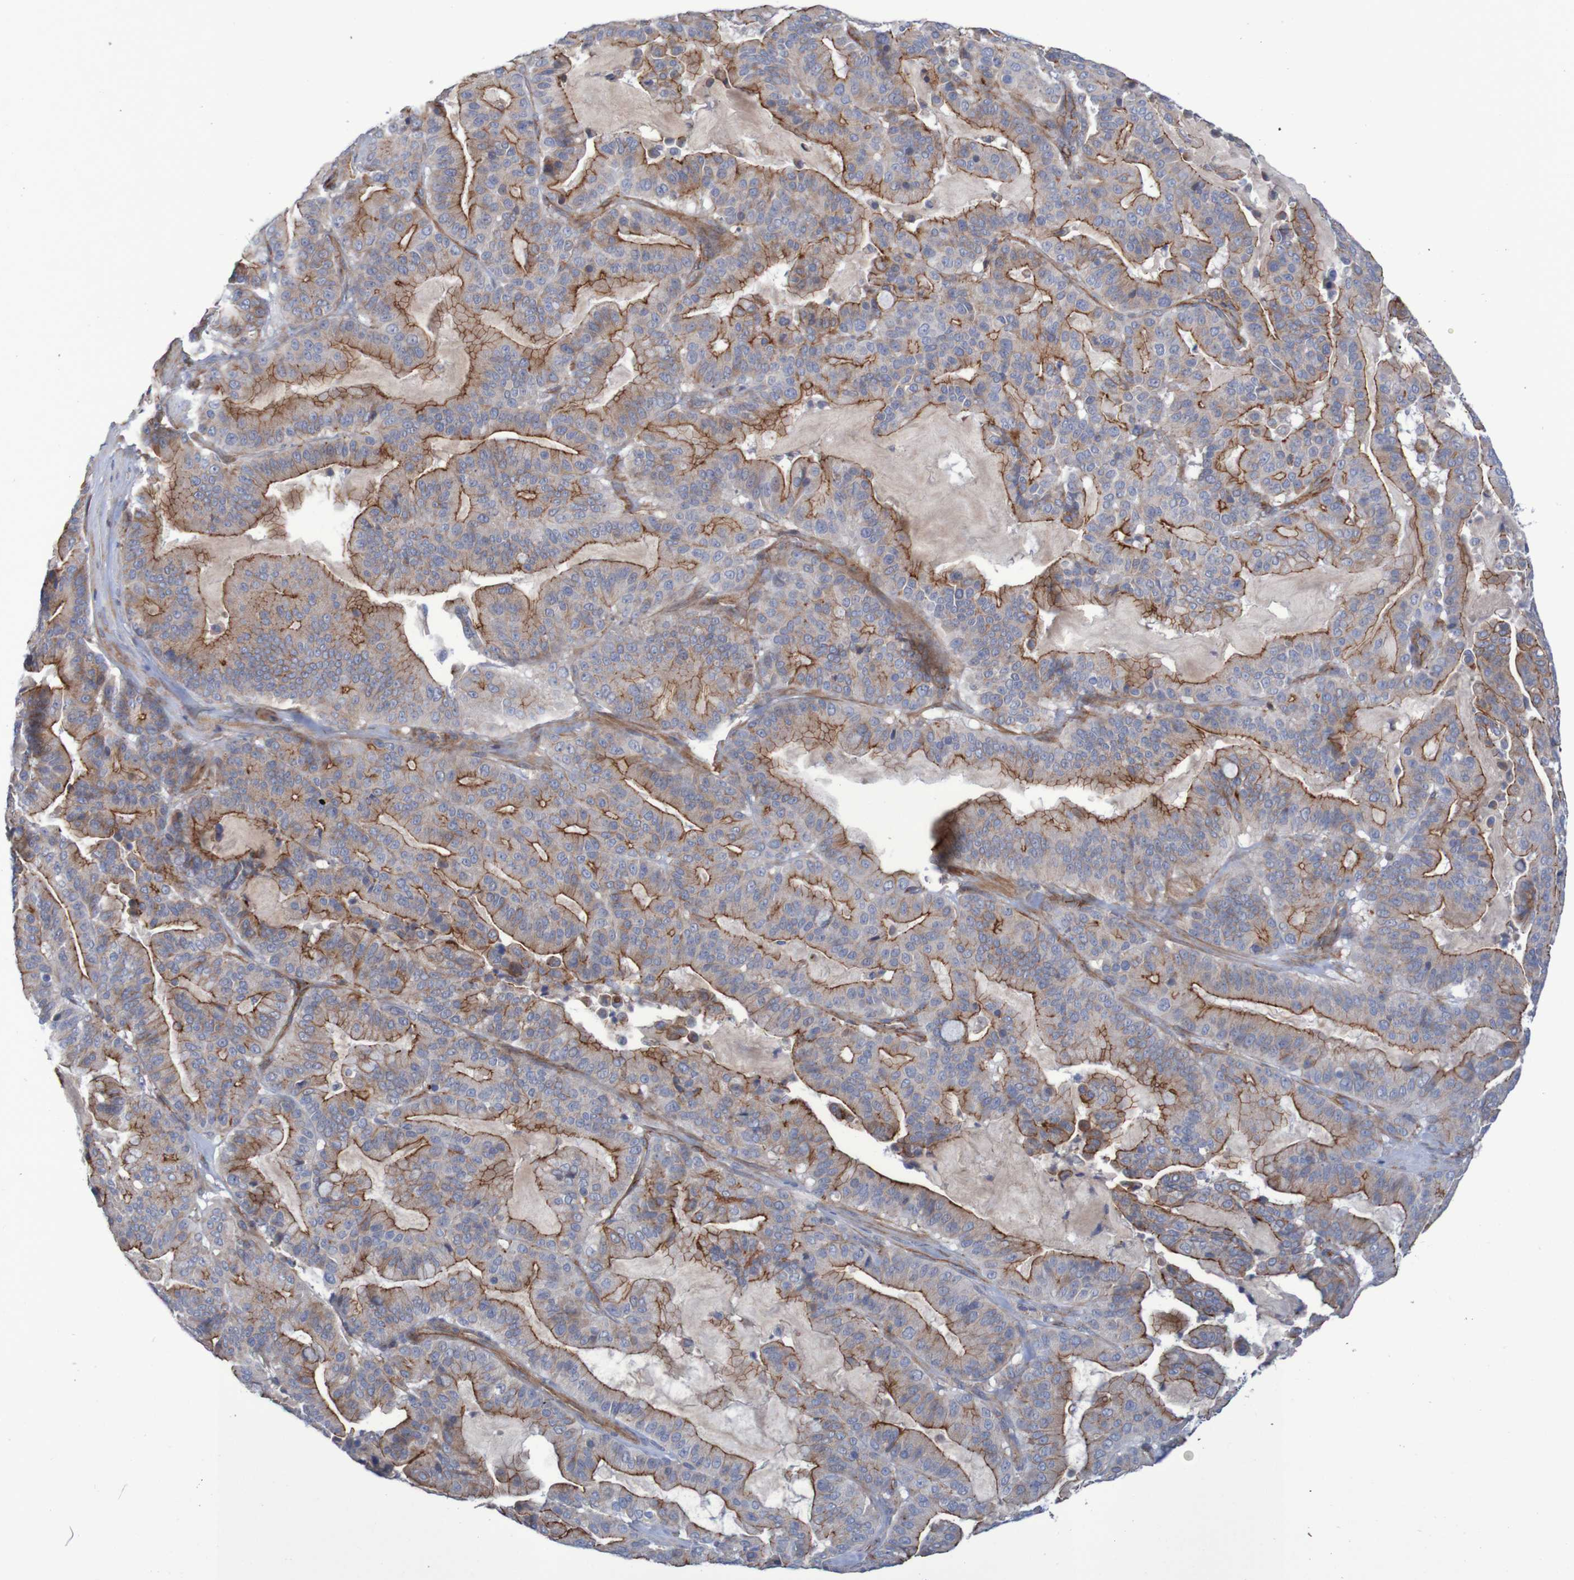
{"staining": {"intensity": "moderate", "quantity": ">75%", "location": "cytoplasmic/membranous"}, "tissue": "pancreatic cancer", "cell_type": "Tumor cells", "image_type": "cancer", "snomed": [{"axis": "morphology", "description": "Adenocarcinoma, NOS"}, {"axis": "topography", "description": "Pancreas"}], "caption": "The immunohistochemical stain shows moderate cytoplasmic/membranous staining in tumor cells of pancreatic adenocarcinoma tissue.", "gene": "NECTIN2", "patient": {"sex": "male", "age": 63}}